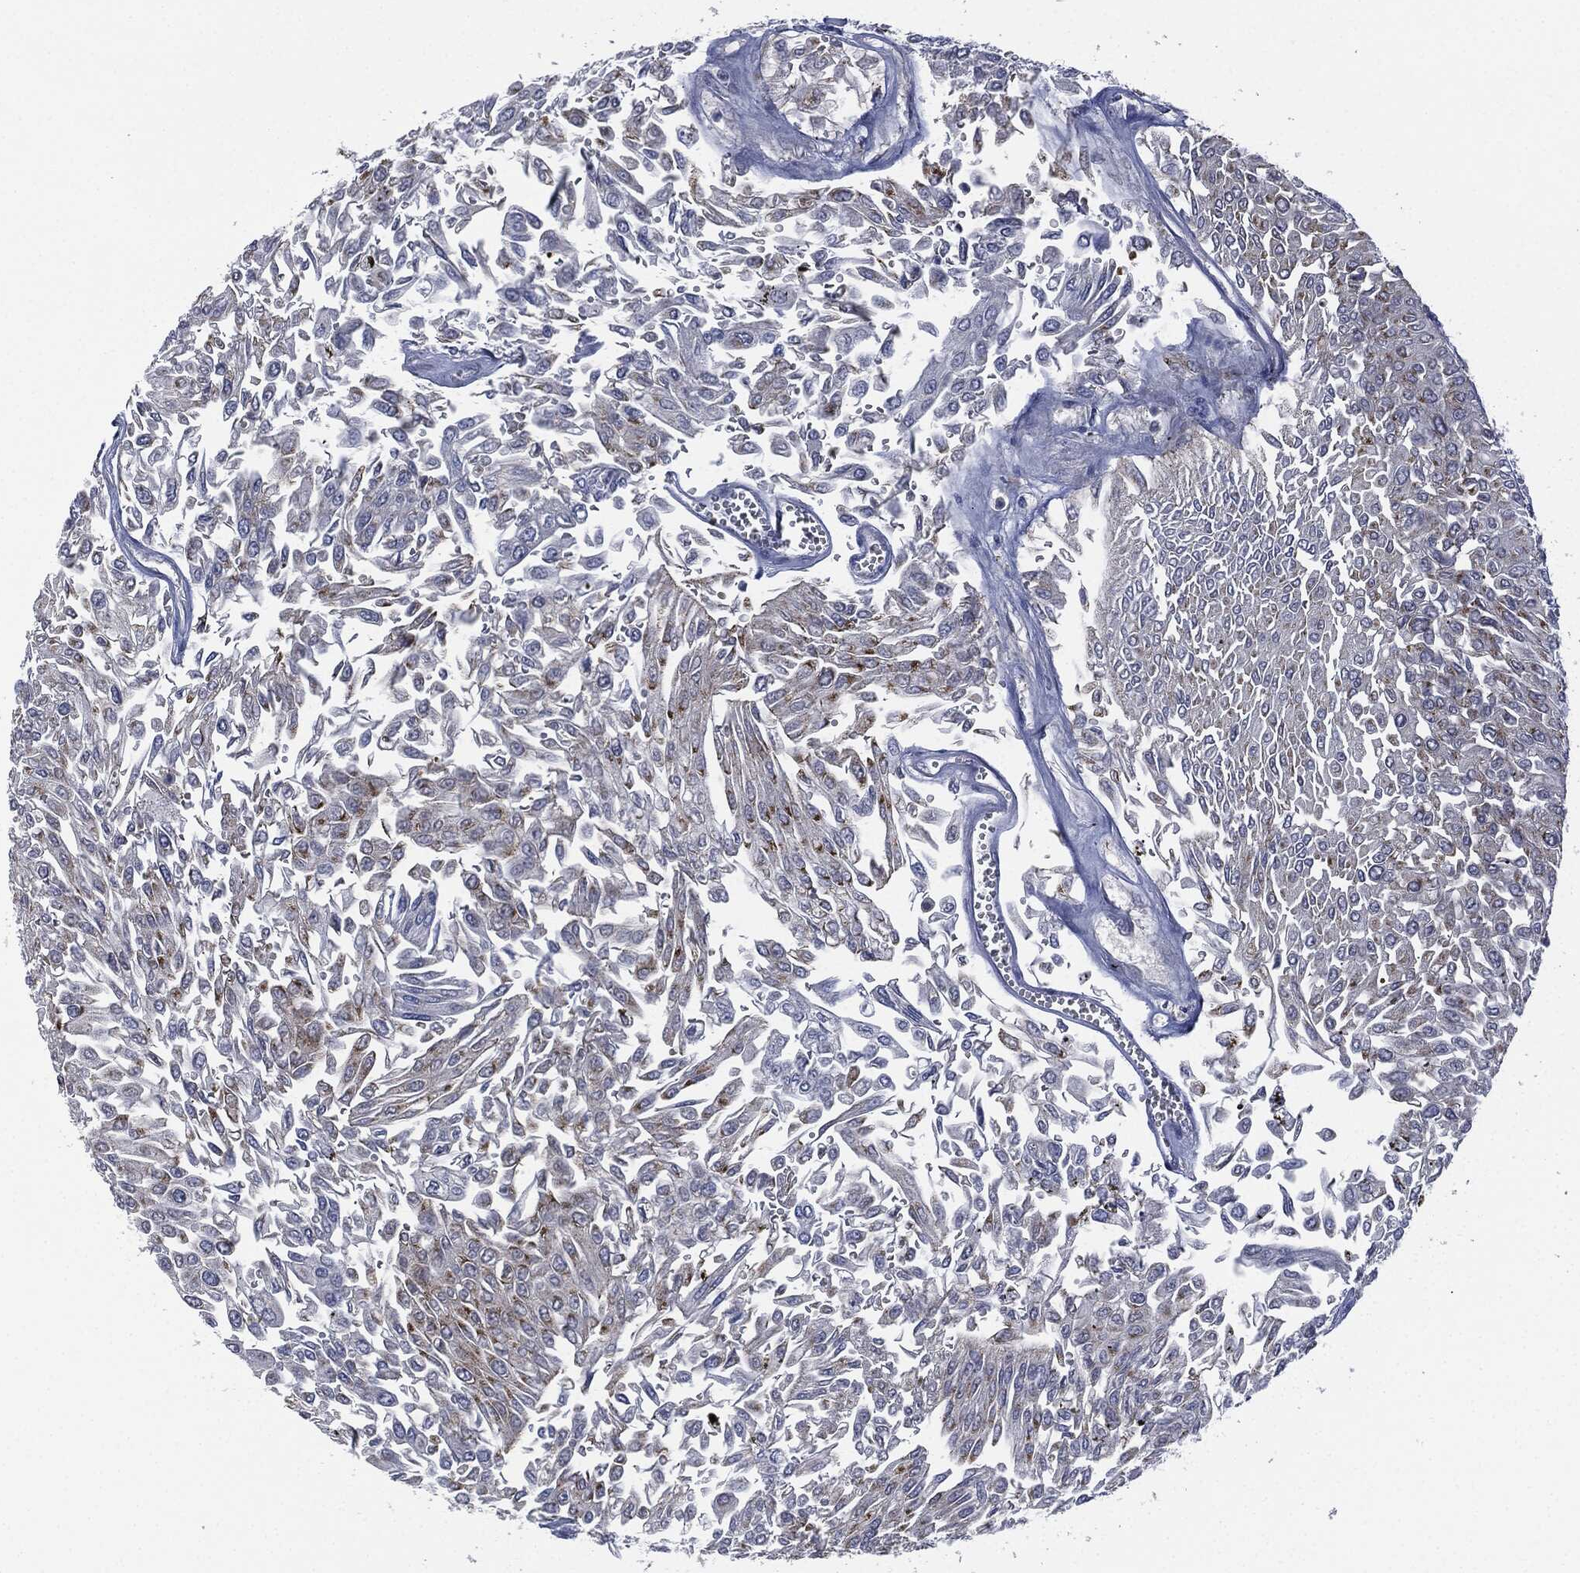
{"staining": {"intensity": "strong", "quantity": "<25%", "location": "cytoplasmic/membranous"}, "tissue": "urothelial cancer", "cell_type": "Tumor cells", "image_type": "cancer", "snomed": [{"axis": "morphology", "description": "Urothelial carcinoma, Low grade"}, {"axis": "topography", "description": "Urinary bladder"}], "caption": "Urothelial carcinoma (low-grade) stained for a protein reveals strong cytoplasmic/membranous positivity in tumor cells.", "gene": "SIGLEC9", "patient": {"sex": "male", "age": 67}}